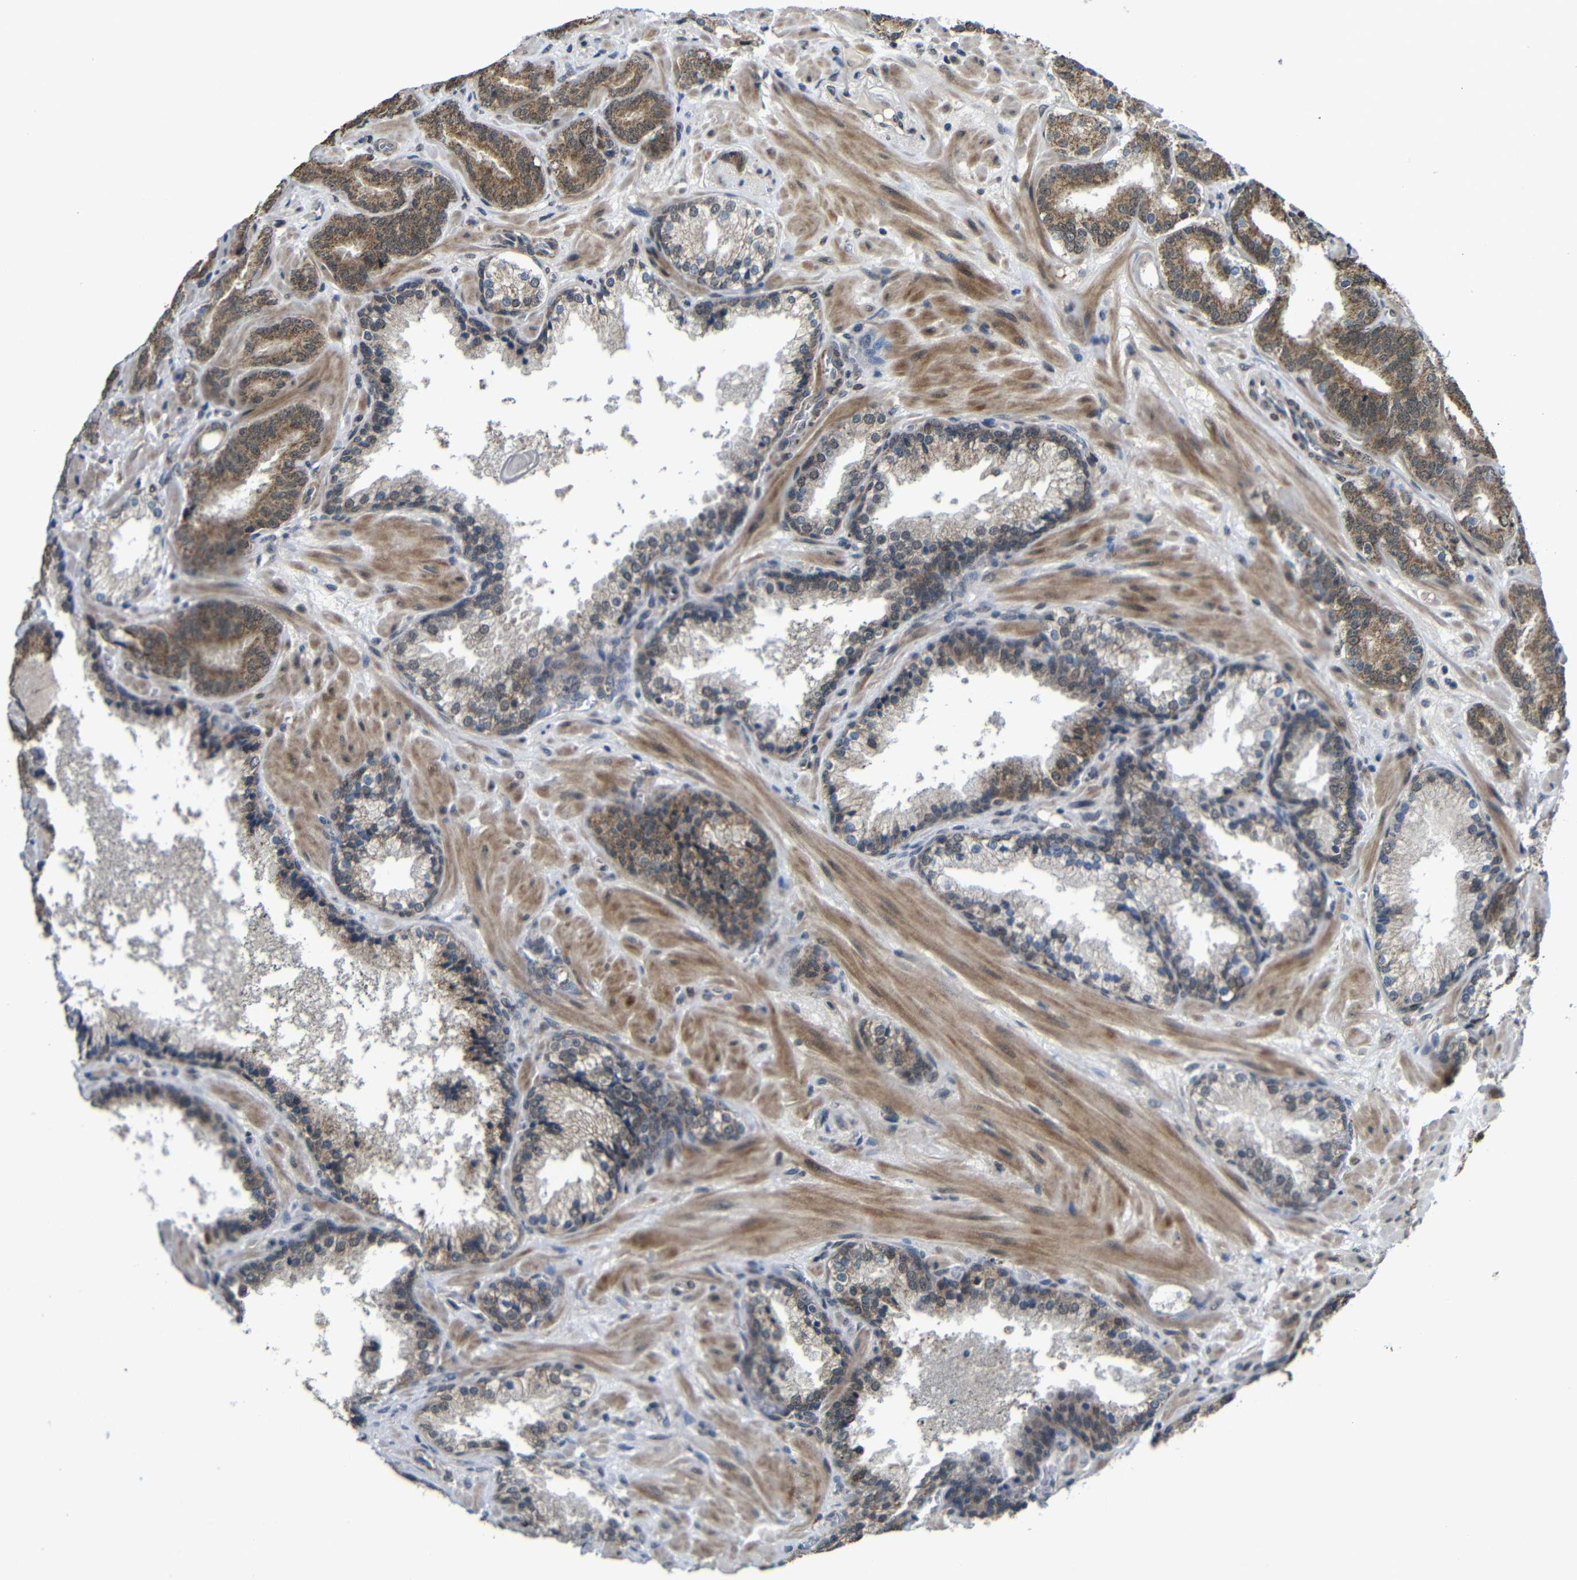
{"staining": {"intensity": "moderate", "quantity": ">75%", "location": "cytoplasmic/membranous"}, "tissue": "prostate cancer", "cell_type": "Tumor cells", "image_type": "cancer", "snomed": [{"axis": "morphology", "description": "Adenocarcinoma, Low grade"}, {"axis": "topography", "description": "Prostate"}], "caption": "Immunohistochemical staining of prostate cancer demonstrates moderate cytoplasmic/membranous protein staining in about >75% of tumor cells. Immunohistochemistry stains the protein in brown and the nuclei are stained blue.", "gene": "FAM172A", "patient": {"sex": "male", "age": 63}}